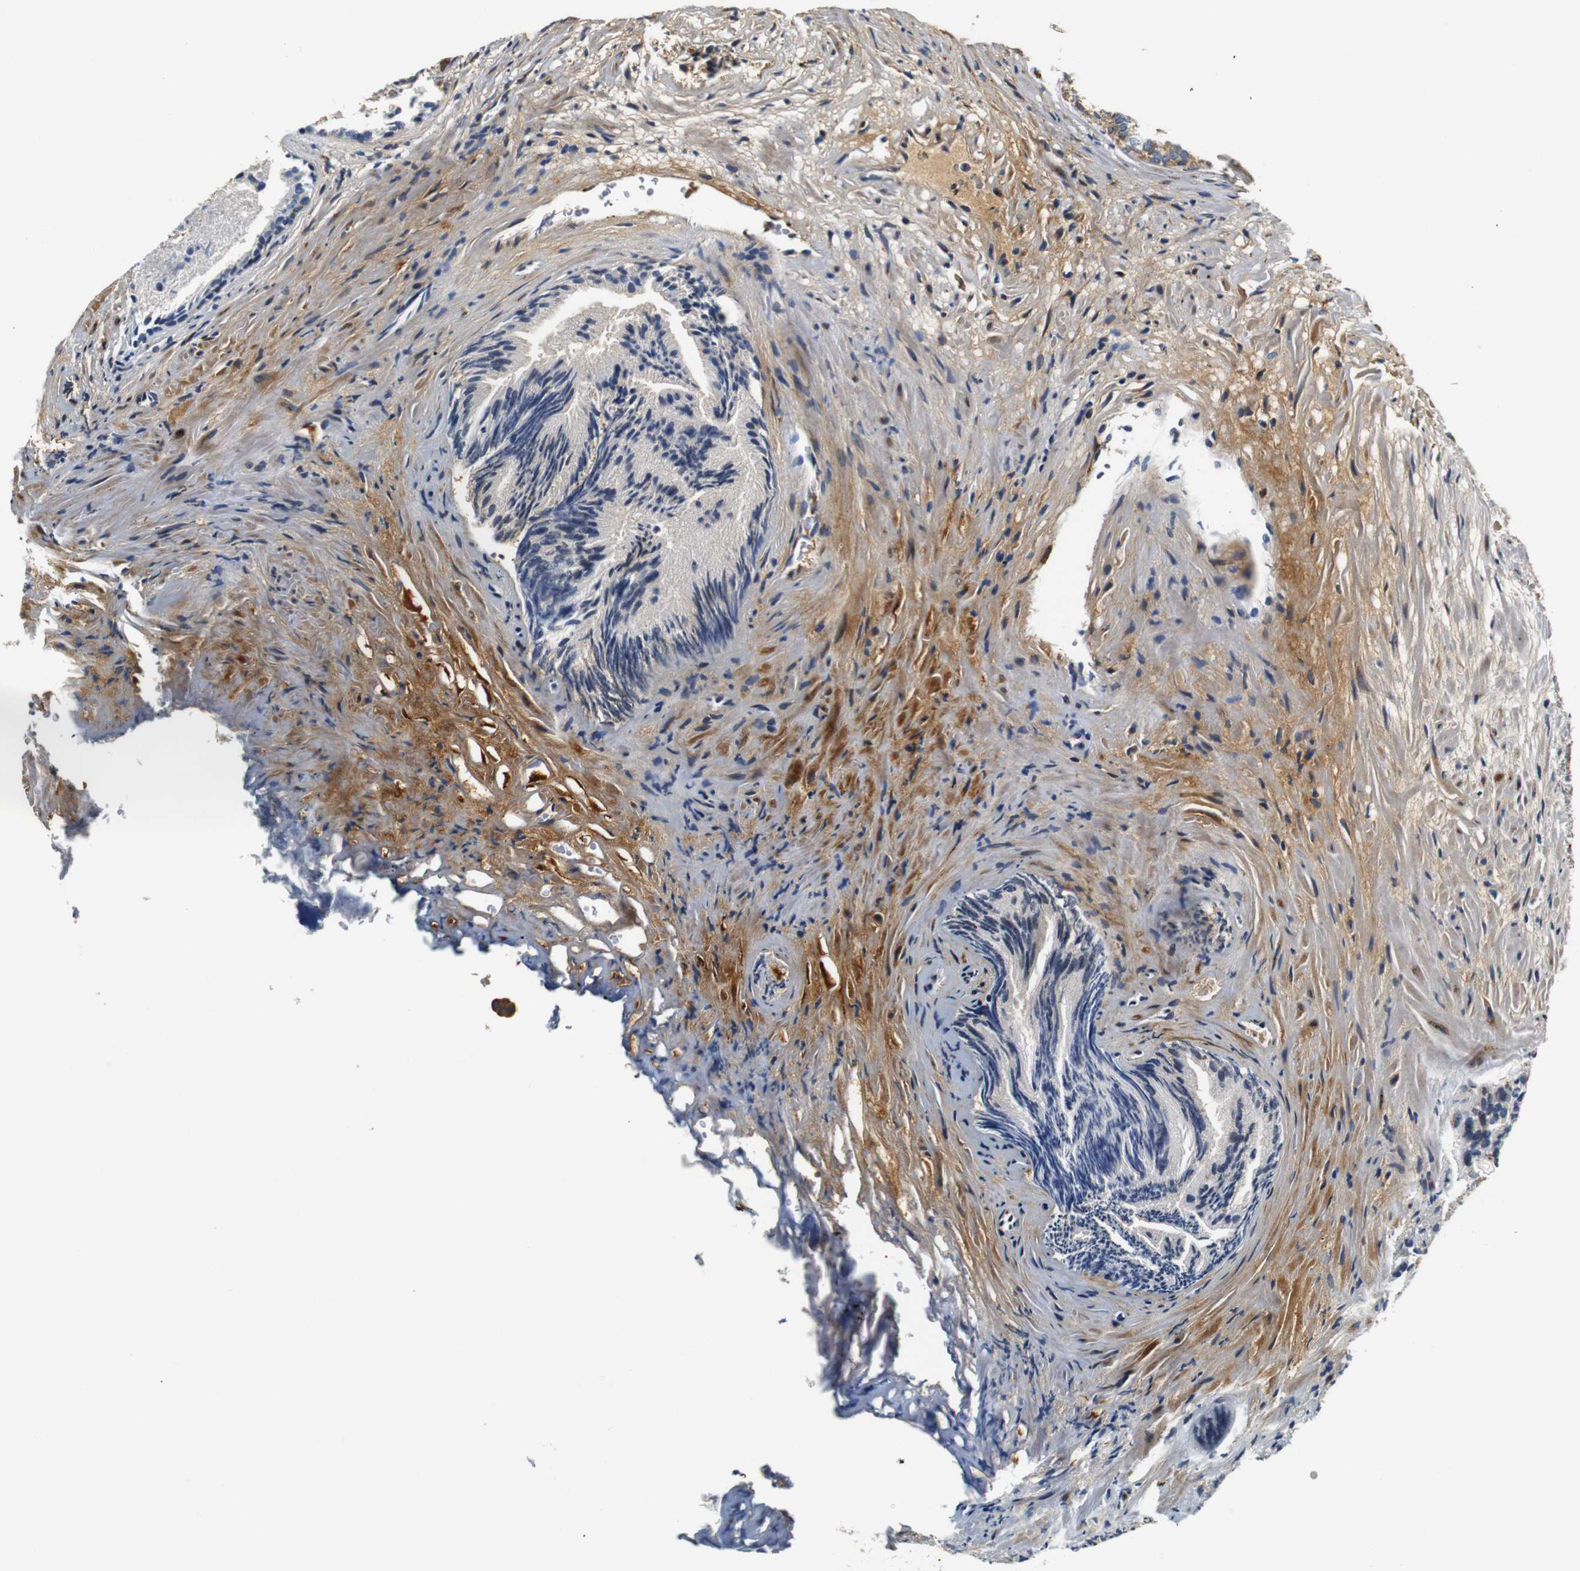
{"staining": {"intensity": "negative", "quantity": "none", "location": "none"}, "tissue": "prostate", "cell_type": "Glandular cells", "image_type": "normal", "snomed": [{"axis": "morphology", "description": "Normal tissue, NOS"}, {"axis": "topography", "description": "Prostate"}], "caption": "High magnification brightfield microscopy of benign prostate stained with DAB (3,3'-diaminobenzidine) (brown) and counterstained with hematoxylin (blue): glandular cells show no significant positivity.", "gene": "COL1A1", "patient": {"sex": "male", "age": 76}}